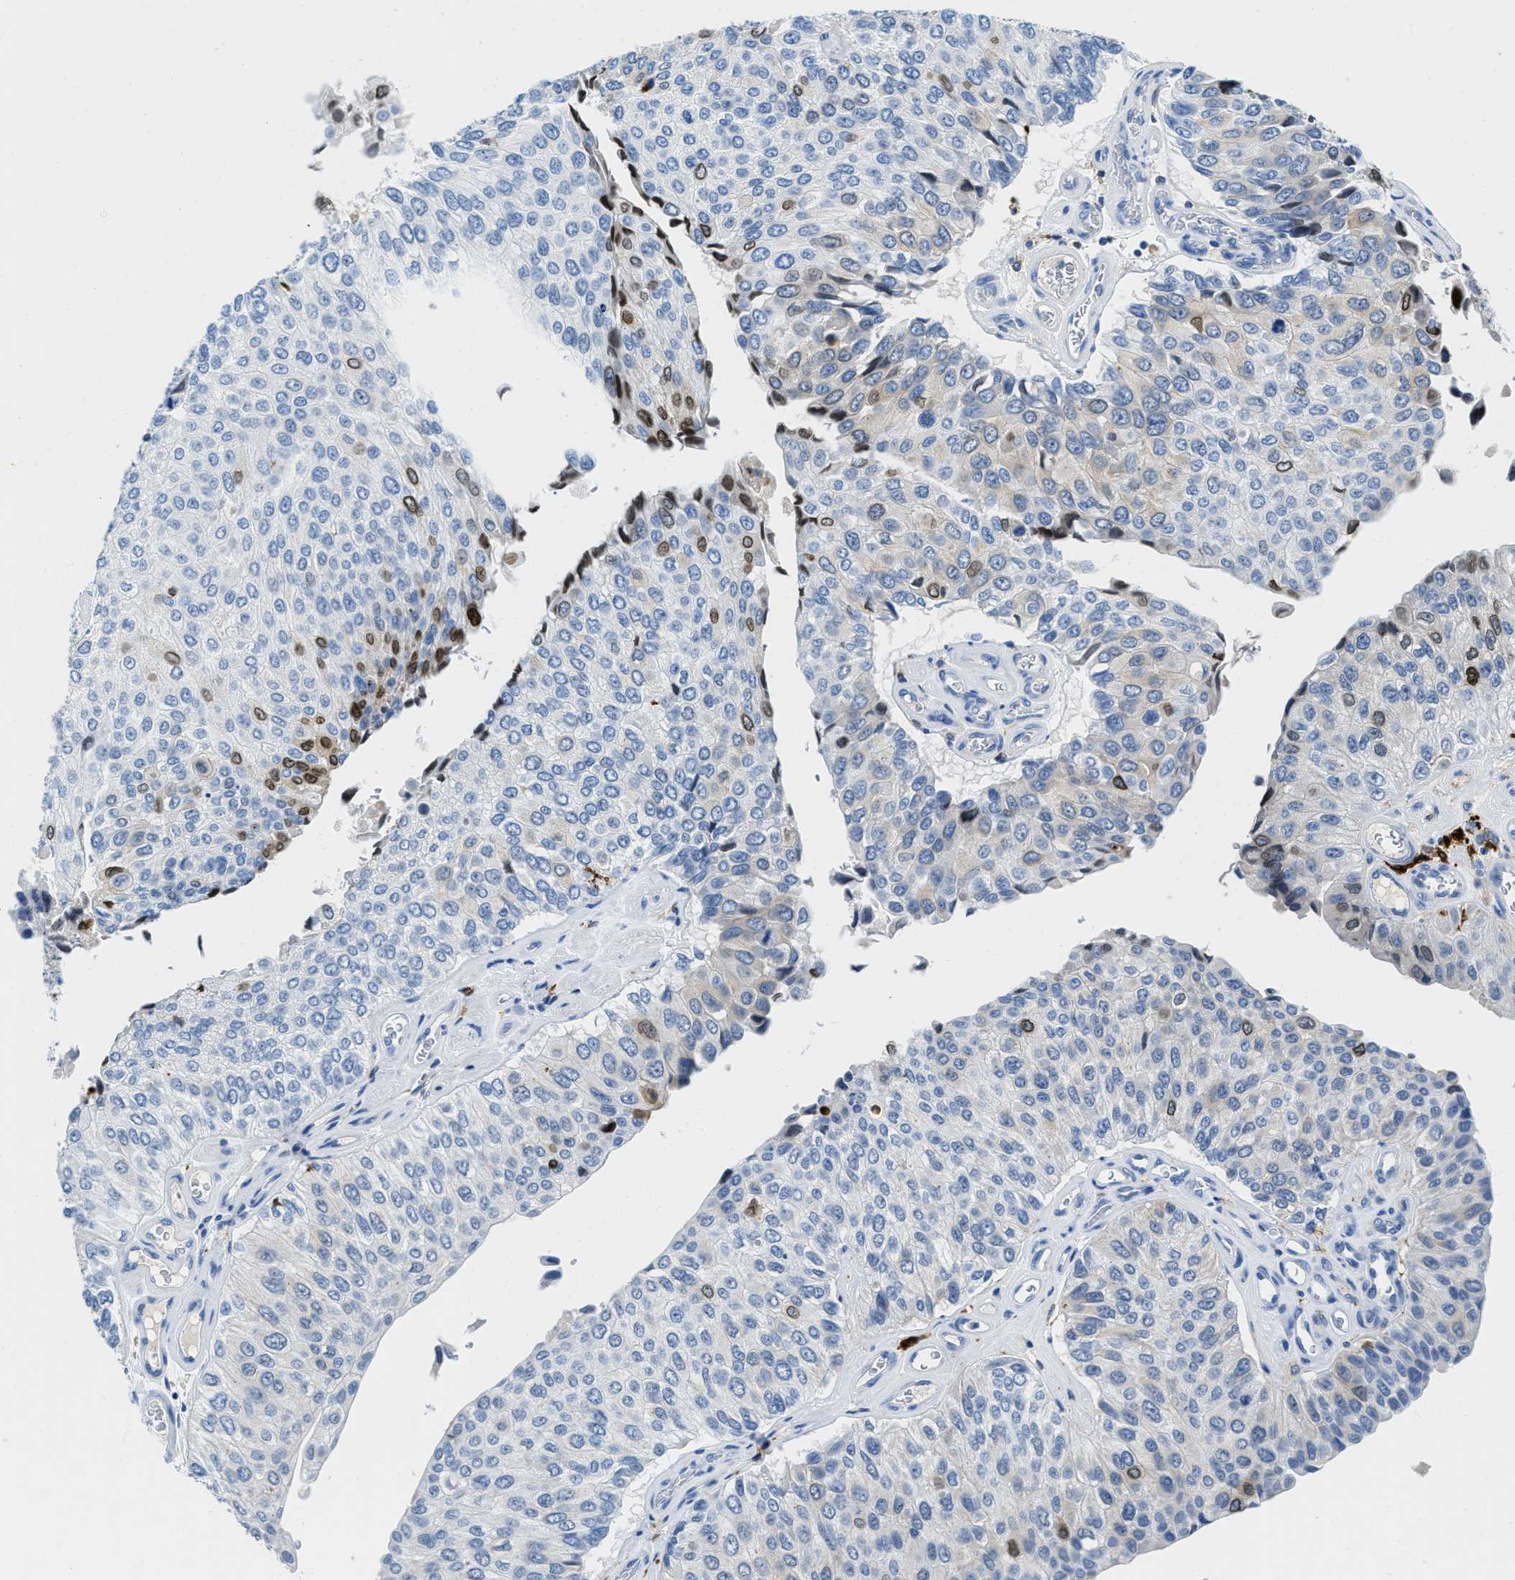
{"staining": {"intensity": "moderate", "quantity": "25%-75%", "location": "nuclear"}, "tissue": "urothelial cancer", "cell_type": "Tumor cells", "image_type": "cancer", "snomed": [{"axis": "morphology", "description": "Urothelial carcinoma, High grade"}, {"axis": "topography", "description": "Kidney"}, {"axis": "topography", "description": "Urinary bladder"}], "caption": "IHC histopathology image of urothelial cancer stained for a protein (brown), which reveals medium levels of moderate nuclear positivity in approximately 25%-75% of tumor cells.", "gene": "CD226", "patient": {"sex": "male", "age": 77}}